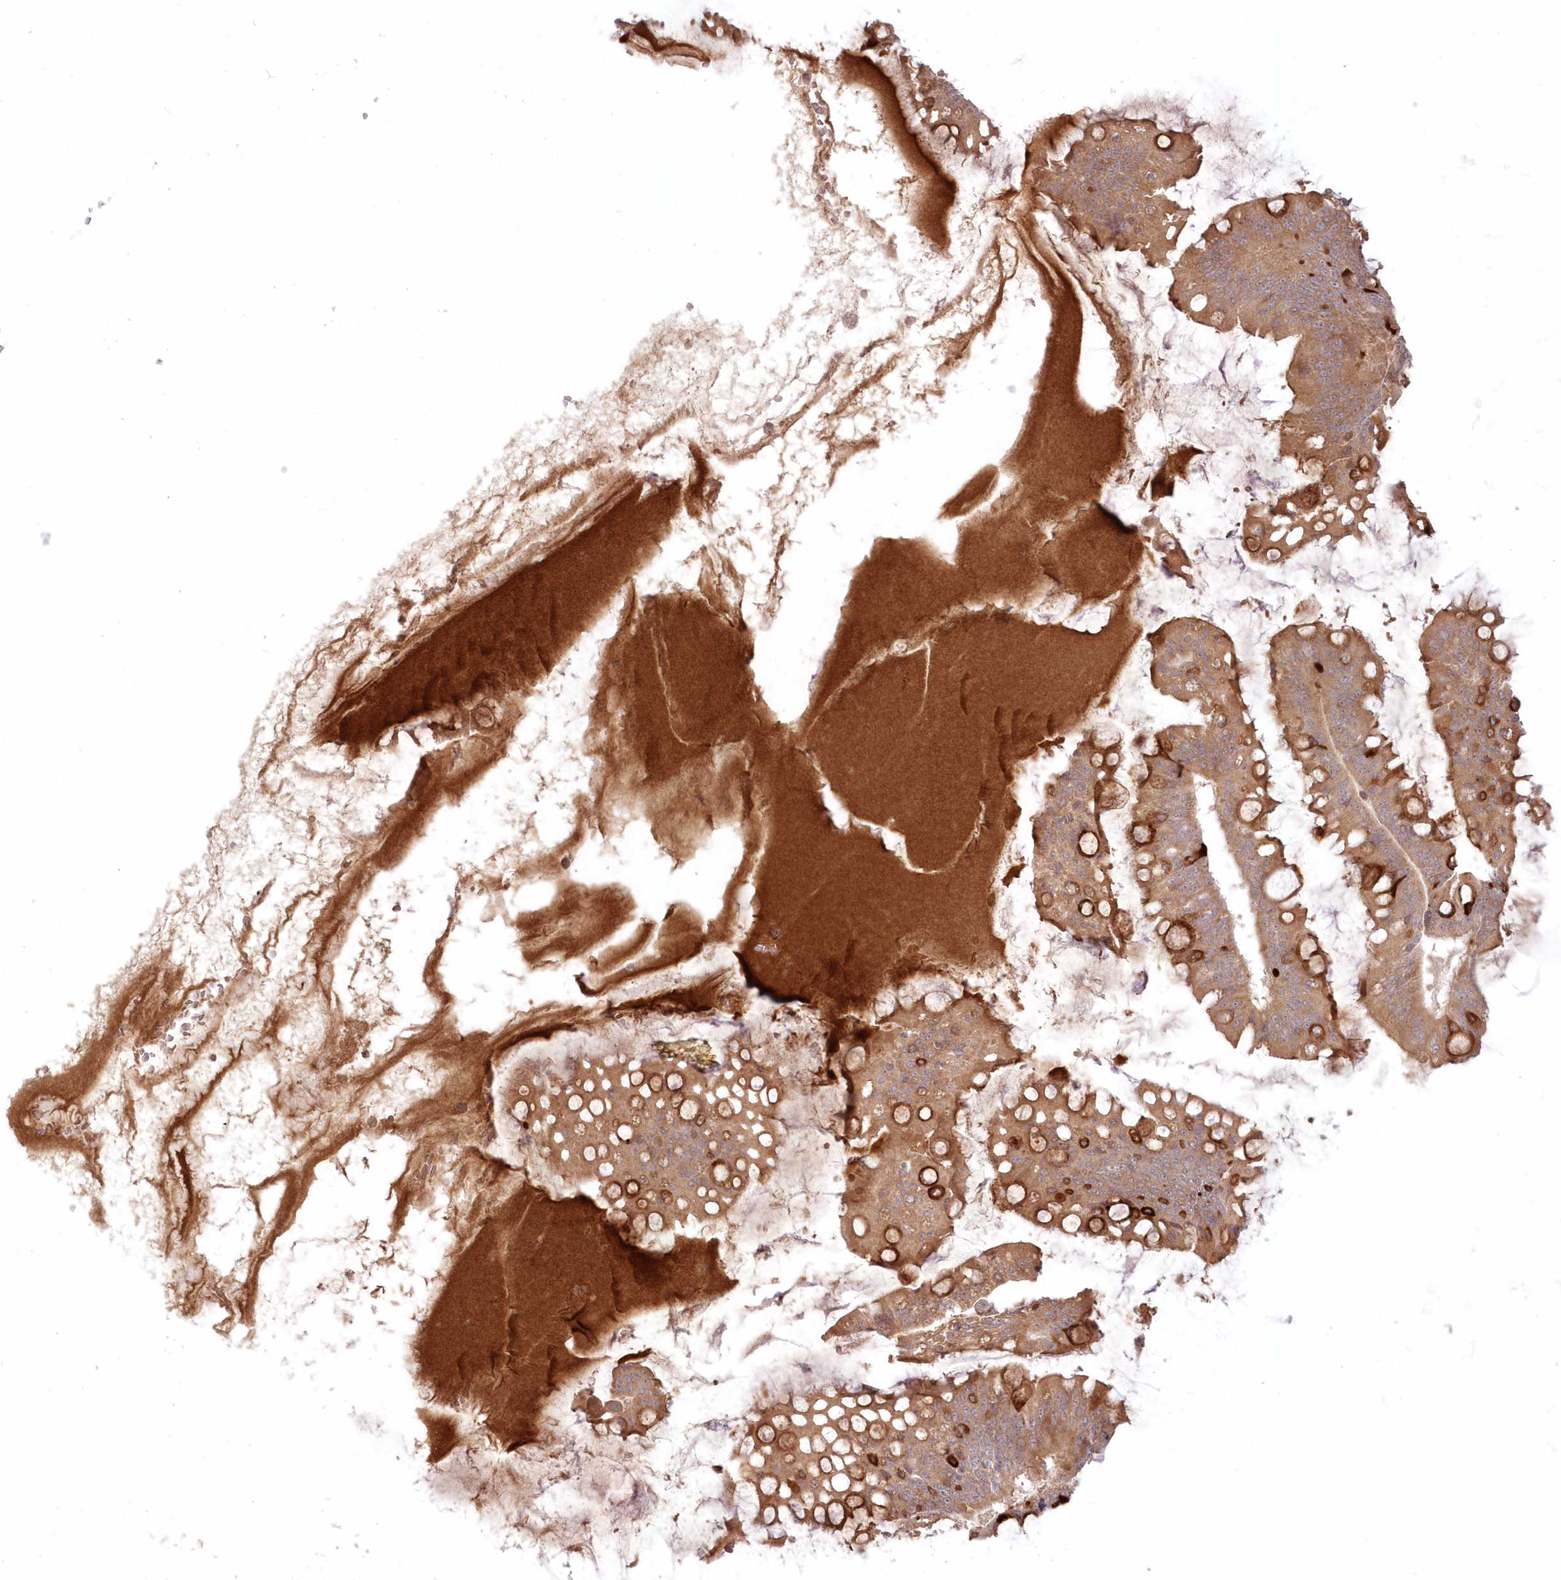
{"staining": {"intensity": "strong", "quantity": "25%-75%", "location": "cytoplasmic/membranous"}, "tissue": "ovarian cancer", "cell_type": "Tumor cells", "image_type": "cancer", "snomed": [{"axis": "morphology", "description": "Cystadenocarcinoma, mucinous, NOS"}, {"axis": "topography", "description": "Ovary"}], "caption": "IHC histopathology image of human ovarian cancer stained for a protein (brown), which demonstrates high levels of strong cytoplasmic/membranous staining in approximately 25%-75% of tumor cells.", "gene": "MTMR3", "patient": {"sex": "female", "age": 73}}